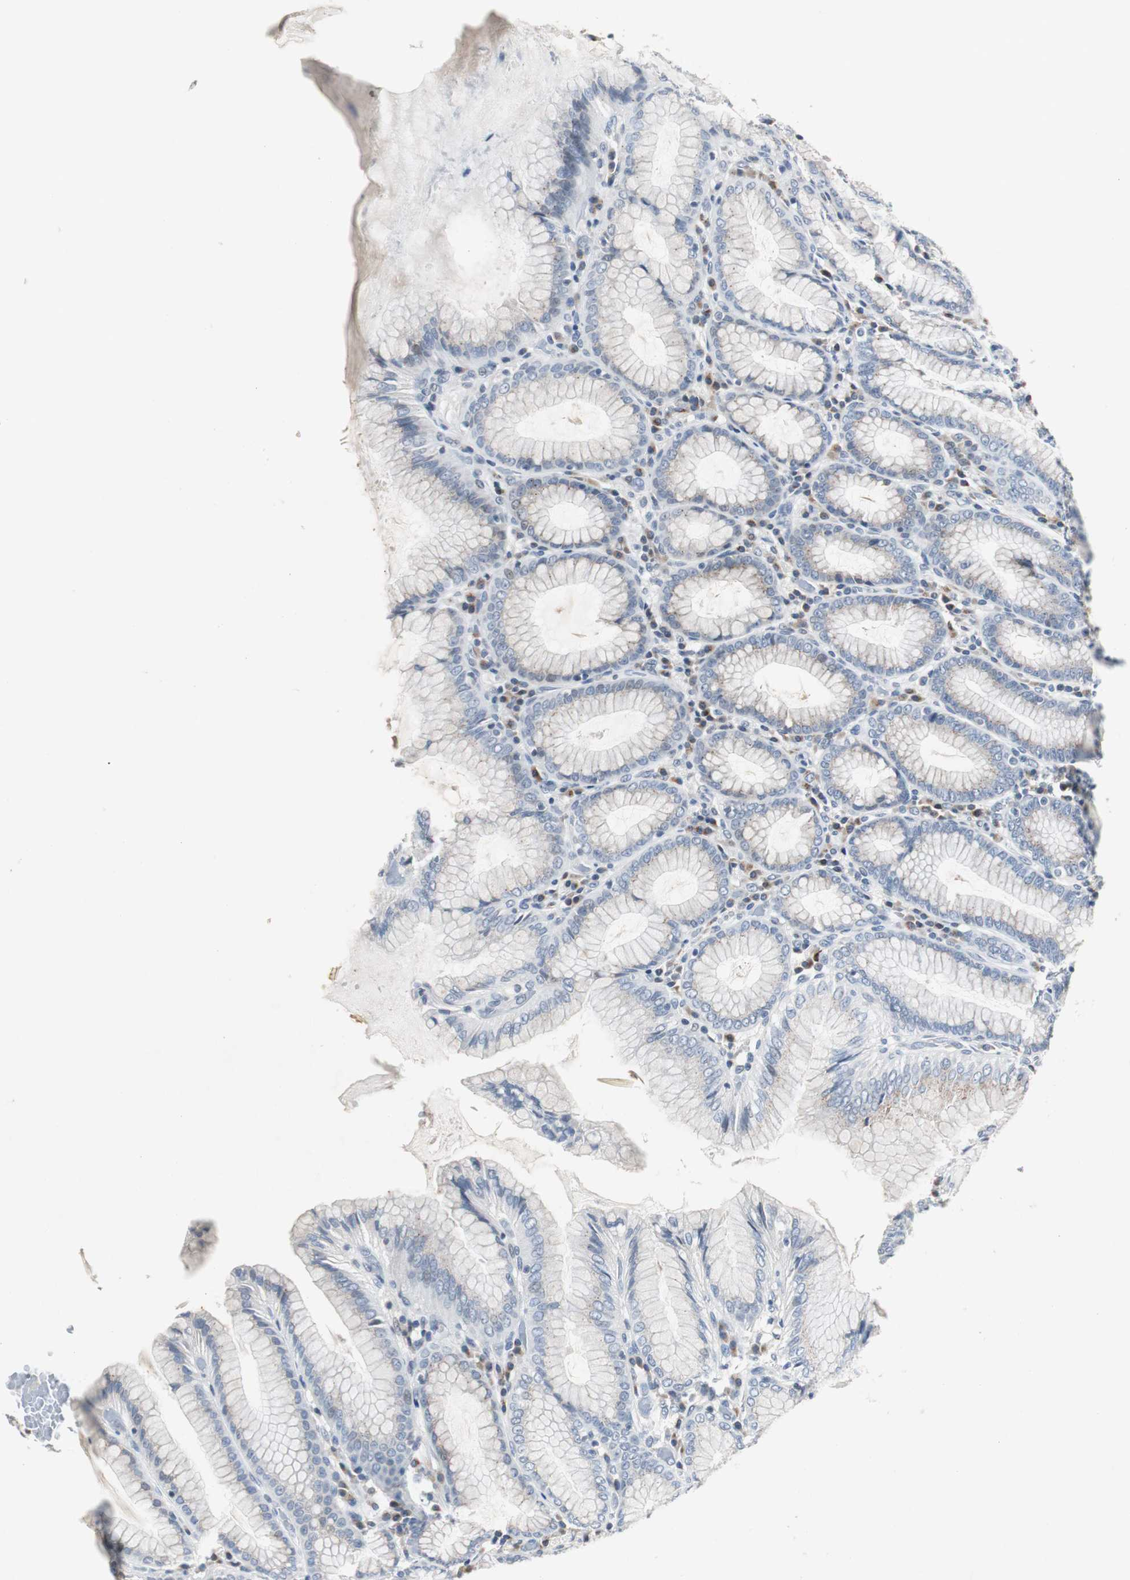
{"staining": {"intensity": "moderate", "quantity": "25%-75%", "location": "cytoplasmic/membranous"}, "tissue": "stomach", "cell_type": "Glandular cells", "image_type": "normal", "snomed": [{"axis": "morphology", "description": "Normal tissue, NOS"}, {"axis": "topography", "description": "Stomach, lower"}], "caption": "Stomach stained for a protein exhibits moderate cytoplasmic/membranous positivity in glandular cells. Immunohistochemistry (ihc) stains the protein in brown and the nuclei are stained blue.", "gene": "SOX30", "patient": {"sex": "female", "age": 76}}